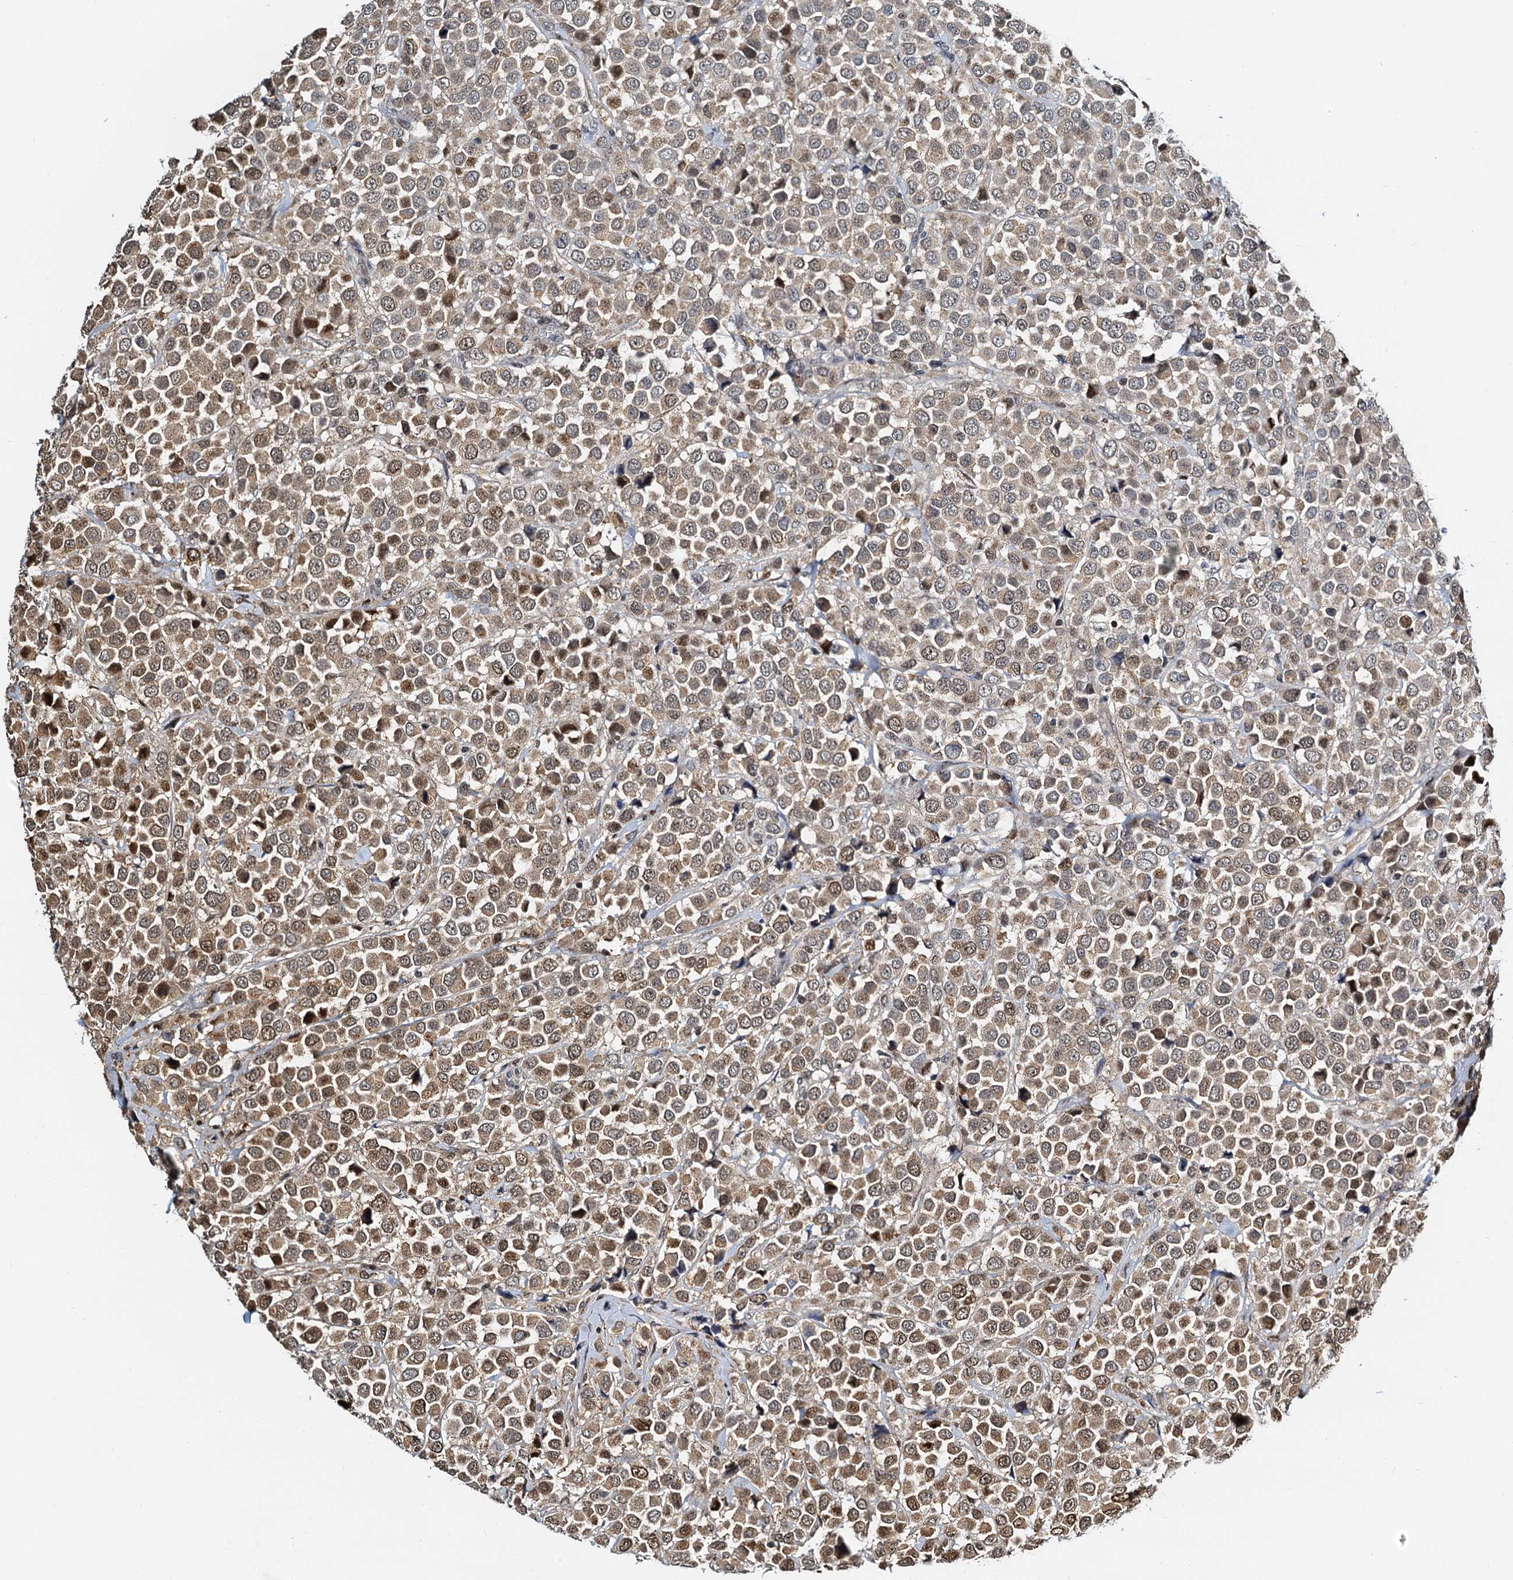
{"staining": {"intensity": "moderate", "quantity": ">75%", "location": "cytoplasmic/membranous,nuclear"}, "tissue": "breast cancer", "cell_type": "Tumor cells", "image_type": "cancer", "snomed": [{"axis": "morphology", "description": "Duct carcinoma"}, {"axis": "topography", "description": "Breast"}], "caption": "This histopathology image demonstrates immunohistochemistry staining of human breast cancer (intraductal carcinoma), with medium moderate cytoplasmic/membranous and nuclear staining in approximately >75% of tumor cells.", "gene": "PTGES3", "patient": {"sex": "female", "age": 61}}